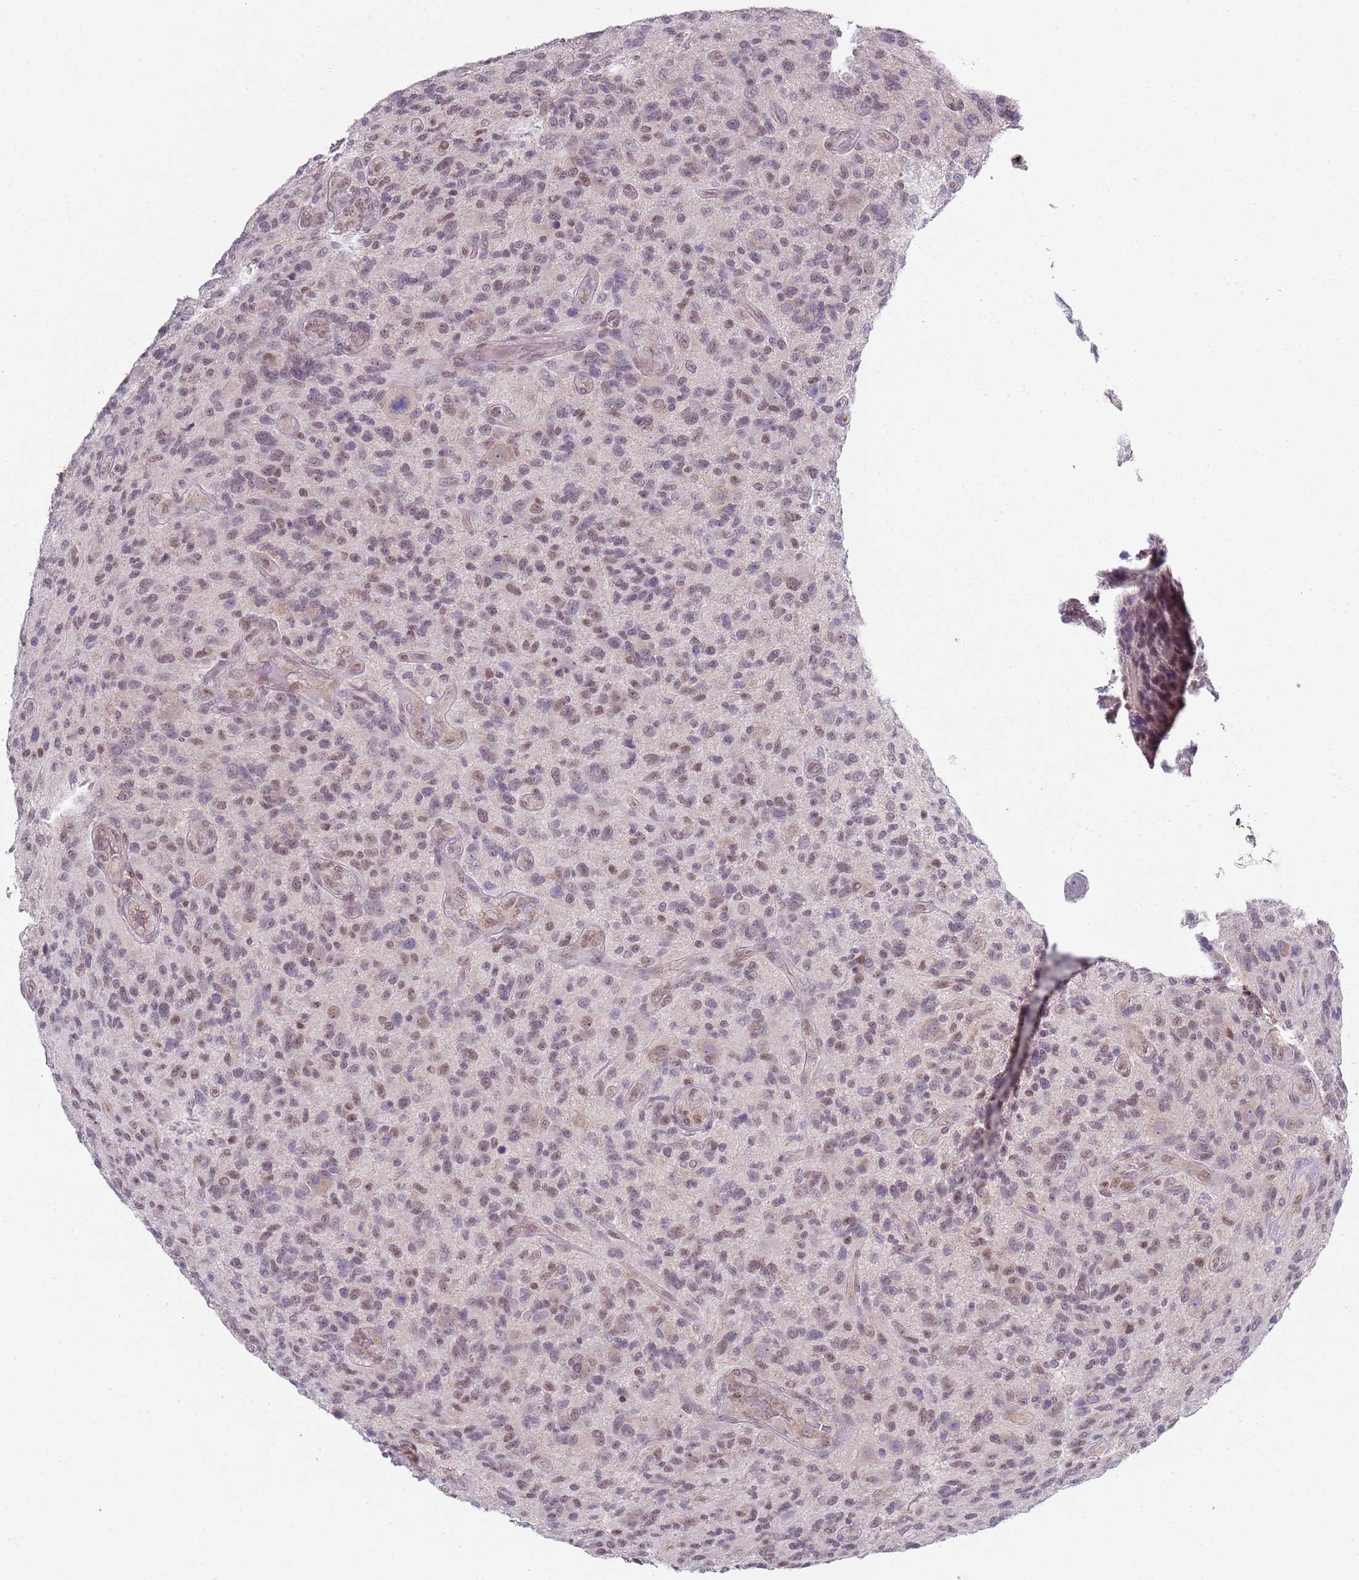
{"staining": {"intensity": "weak", "quantity": "25%-75%", "location": "nuclear"}, "tissue": "glioma", "cell_type": "Tumor cells", "image_type": "cancer", "snomed": [{"axis": "morphology", "description": "Glioma, malignant, High grade"}, {"axis": "topography", "description": "Brain"}], "caption": "Immunohistochemical staining of human glioma demonstrates low levels of weak nuclear expression in approximately 25%-75% of tumor cells. (DAB IHC, brown staining for protein, blue staining for nuclei).", "gene": "SMARCAL1", "patient": {"sex": "male", "age": 47}}